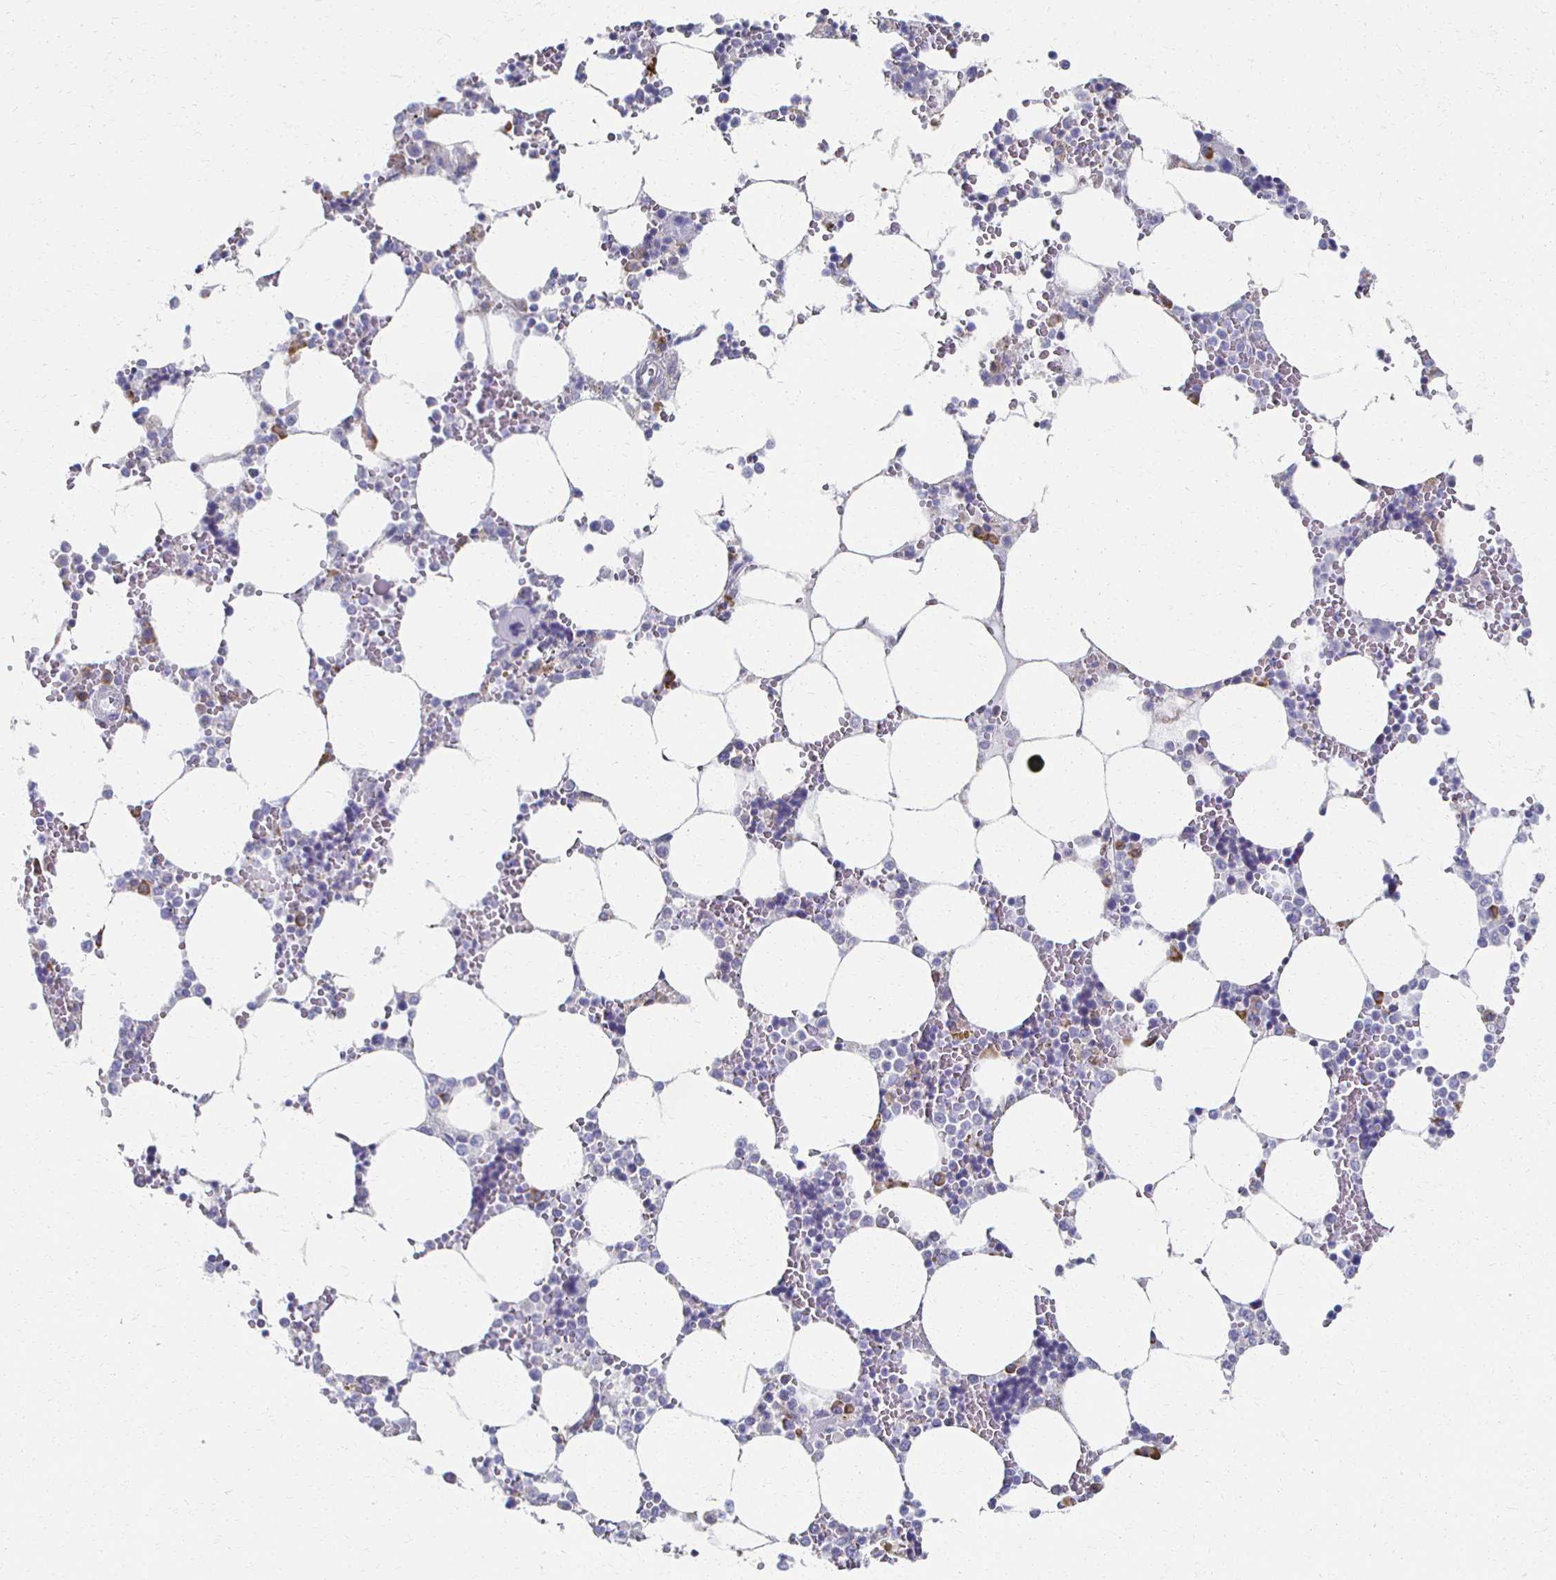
{"staining": {"intensity": "moderate", "quantity": "<25%", "location": "cytoplasmic/membranous"}, "tissue": "bone marrow", "cell_type": "Hematopoietic cells", "image_type": "normal", "snomed": [{"axis": "morphology", "description": "Normal tissue, NOS"}, {"axis": "topography", "description": "Bone marrow"}], "caption": "A high-resolution histopathology image shows immunohistochemistry (IHC) staining of benign bone marrow, which displays moderate cytoplasmic/membranous expression in about <25% of hematopoietic cells. Ihc stains the protein of interest in brown and the nuclei are stained blue.", "gene": "ATP1A3", "patient": {"sex": "male", "age": 64}}